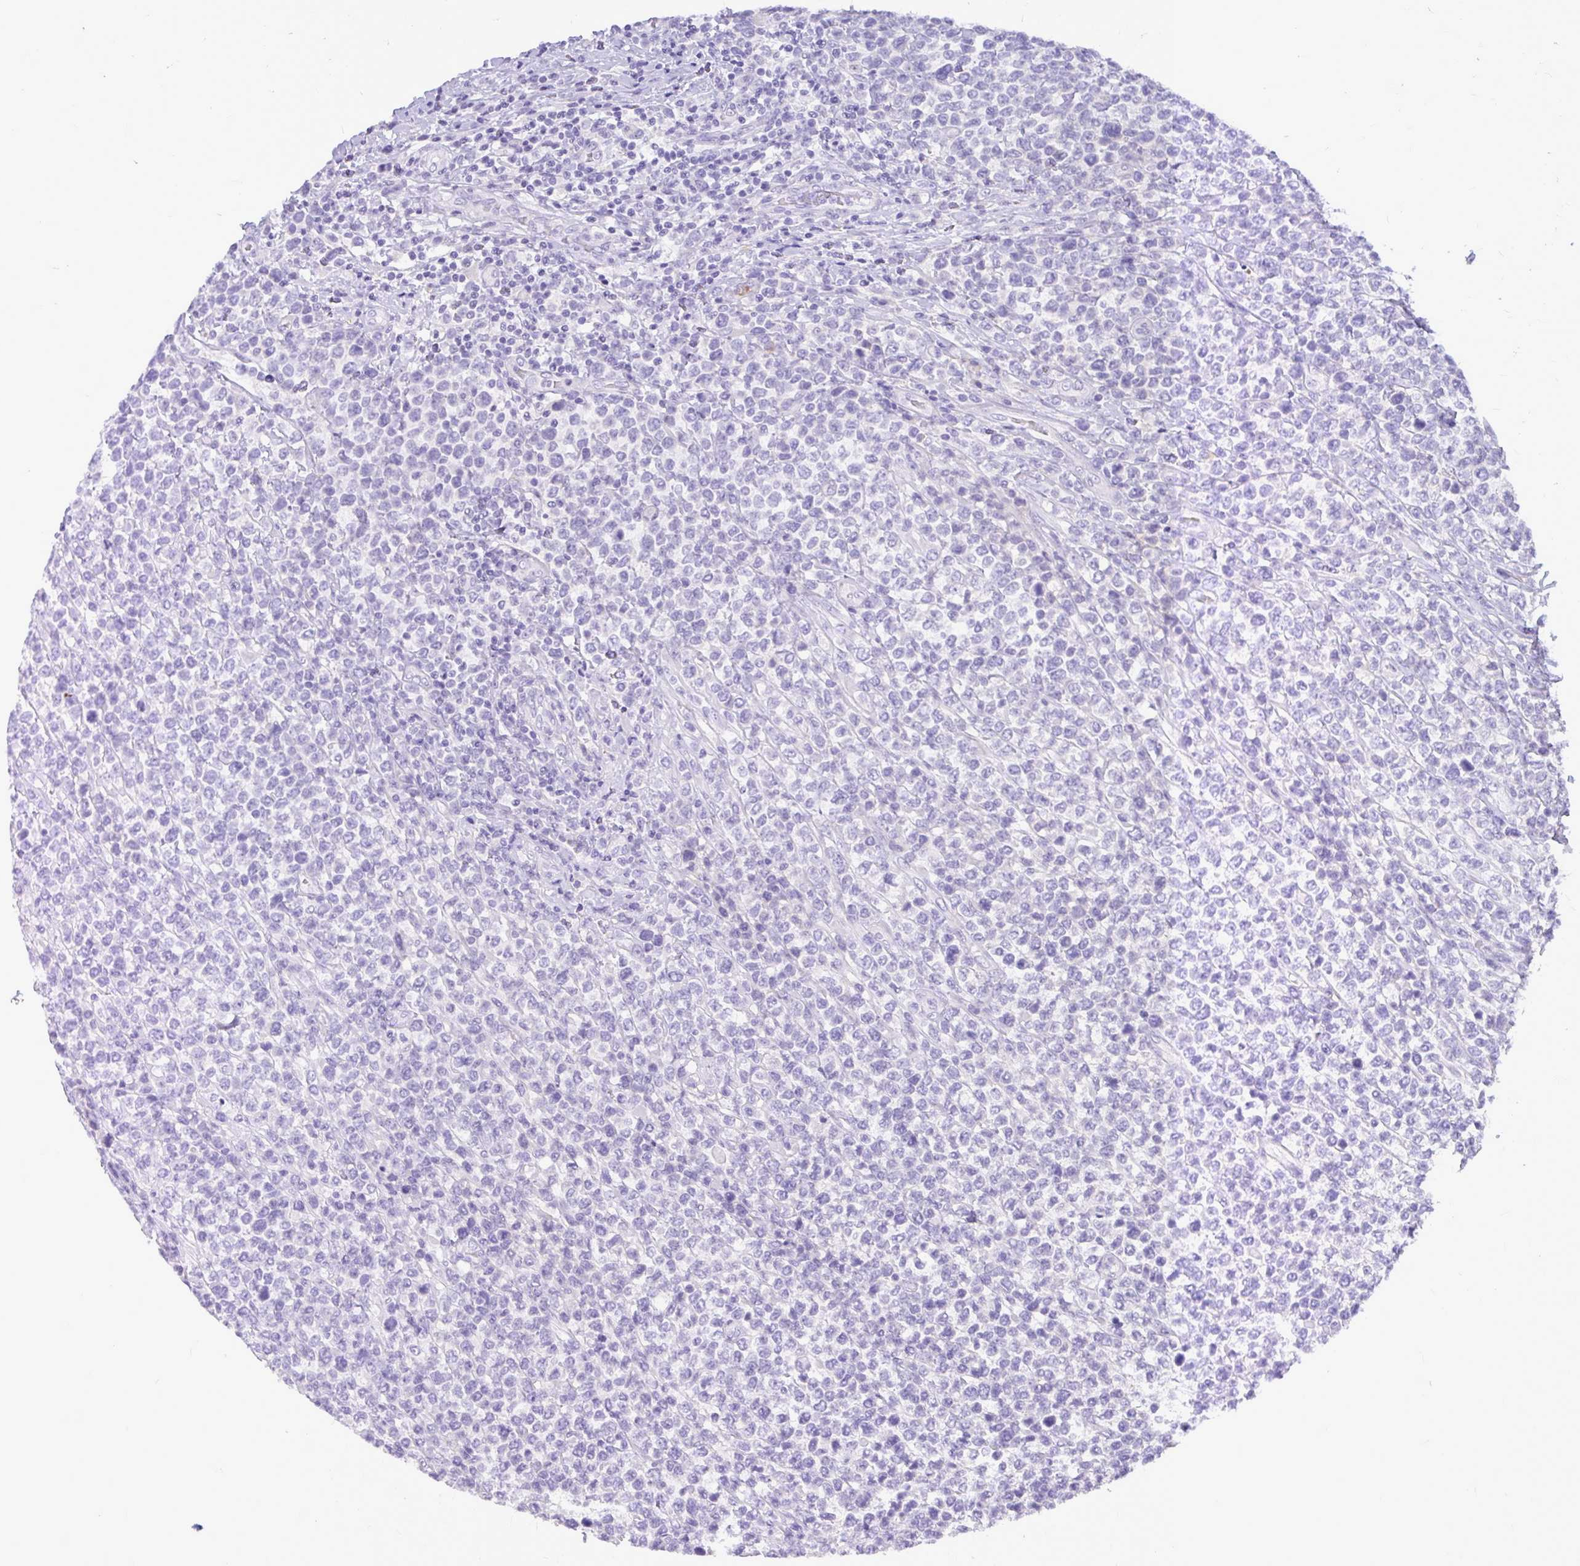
{"staining": {"intensity": "negative", "quantity": "none", "location": "none"}, "tissue": "lymphoma", "cell_type": "Tumor cells", "image_type": "cancer", "snomed": [{"axis": "morphology", "description": "Malignant lymphoma, non-Hodgkin's type, High grade"}, {"axis": "topography", "description": "Soft tissue"}], "caption": "Immunohistochemistry (IHC) of lymphoma demonstrates no expression in tumor cells.", "gene": "MAP1LC3A", "patient": {"sex": "female", "age": 56}}